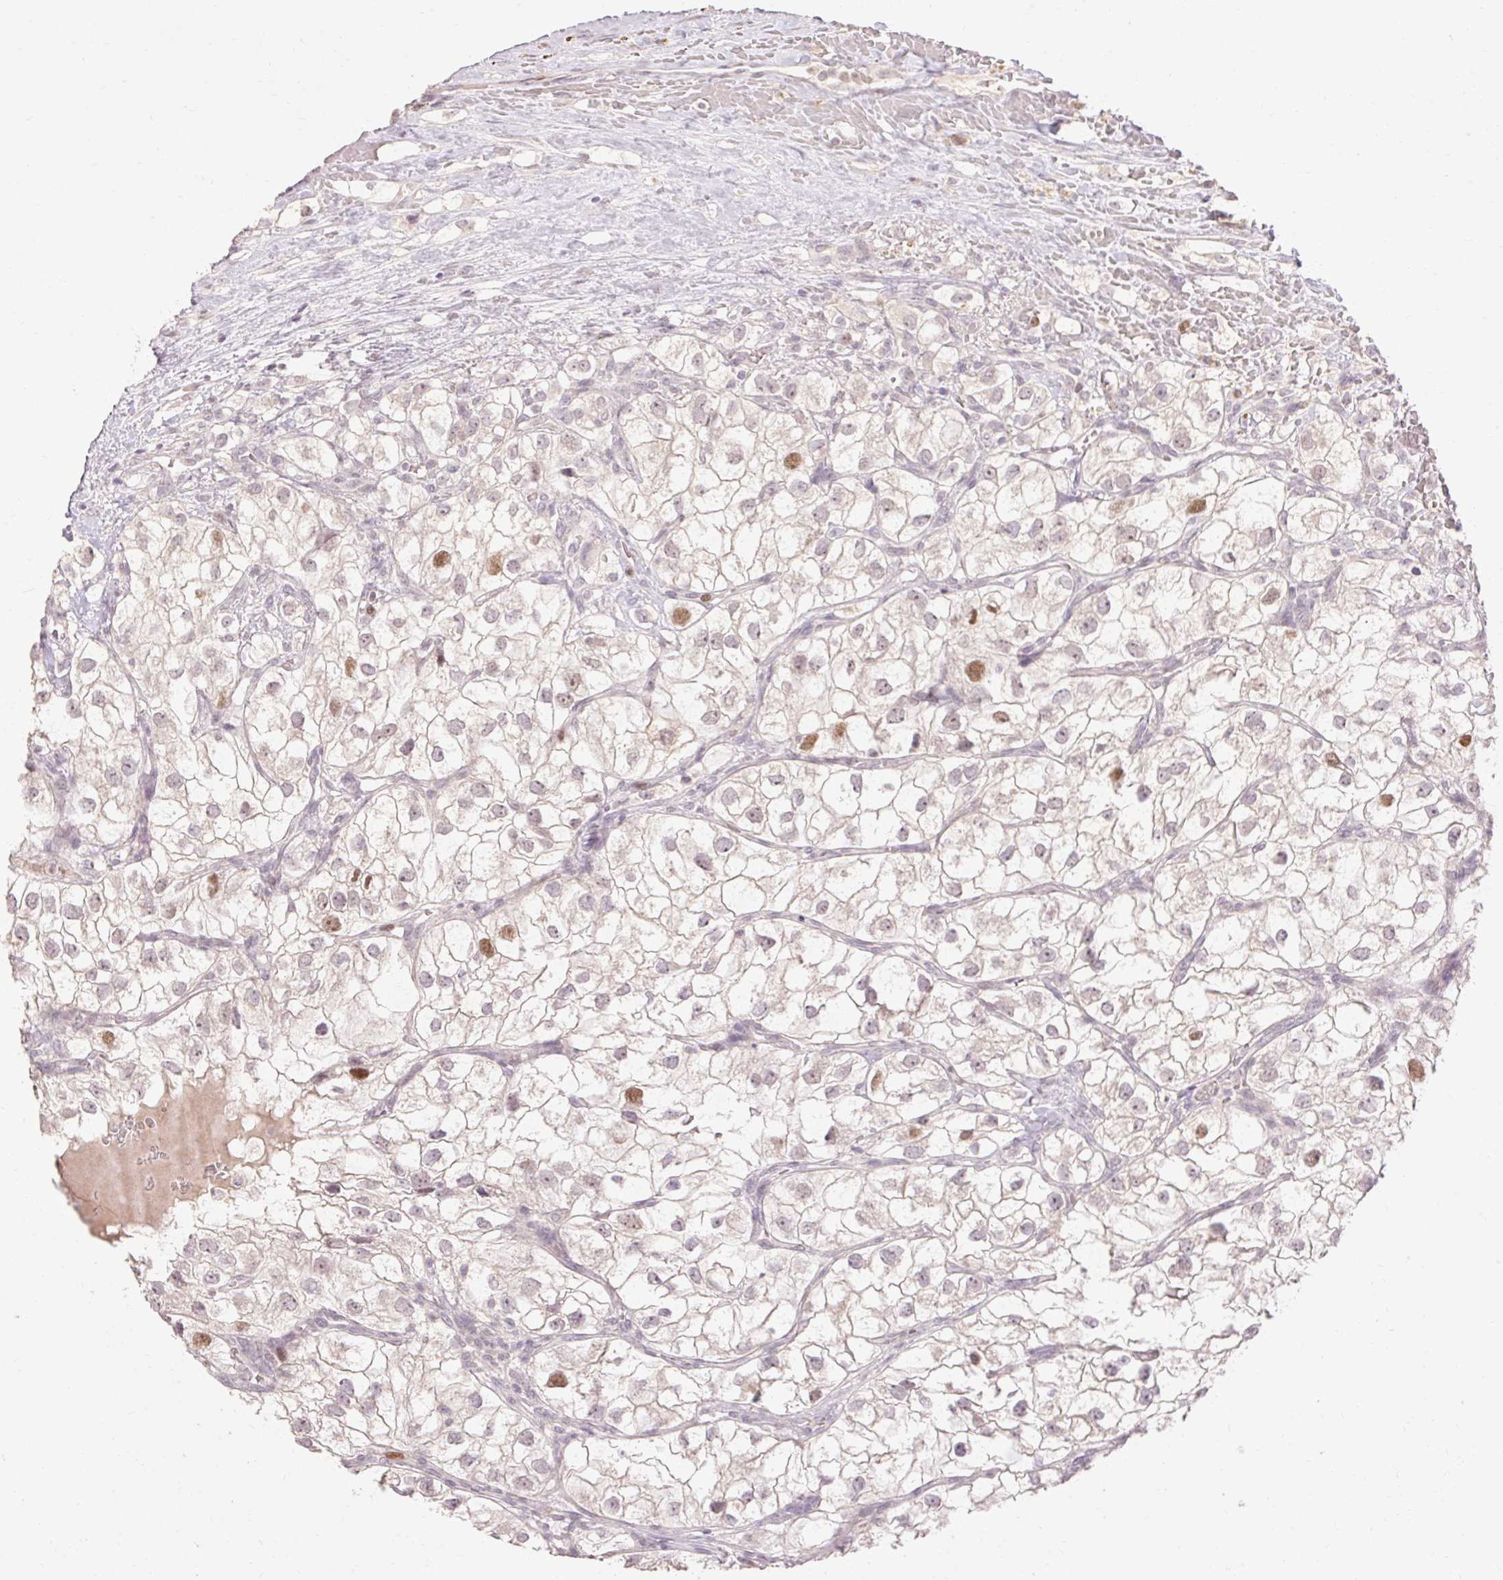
{"staining": {"intensity": "moderate", "quantity": "<25%", "location": "nuclear"}, "tissue": "renal cancer", "cell_type": "Tumor cells", "image_type": "cancer", "snomed": [{"axis": "morphology", "description": "Adenocarcinoma, NOS"}, {"axis": "topography", "description": "Kidney"}], "caption": "An immunohistochemistry (IHC) histopathology image of tumor tissue is shown. Protein staining in brown highlights moderate nuclear positivity in adenocarcinoma (renal) within tumor cells.", "gene": "SKP2", "patient": {"sex": "male", "age": 59}}